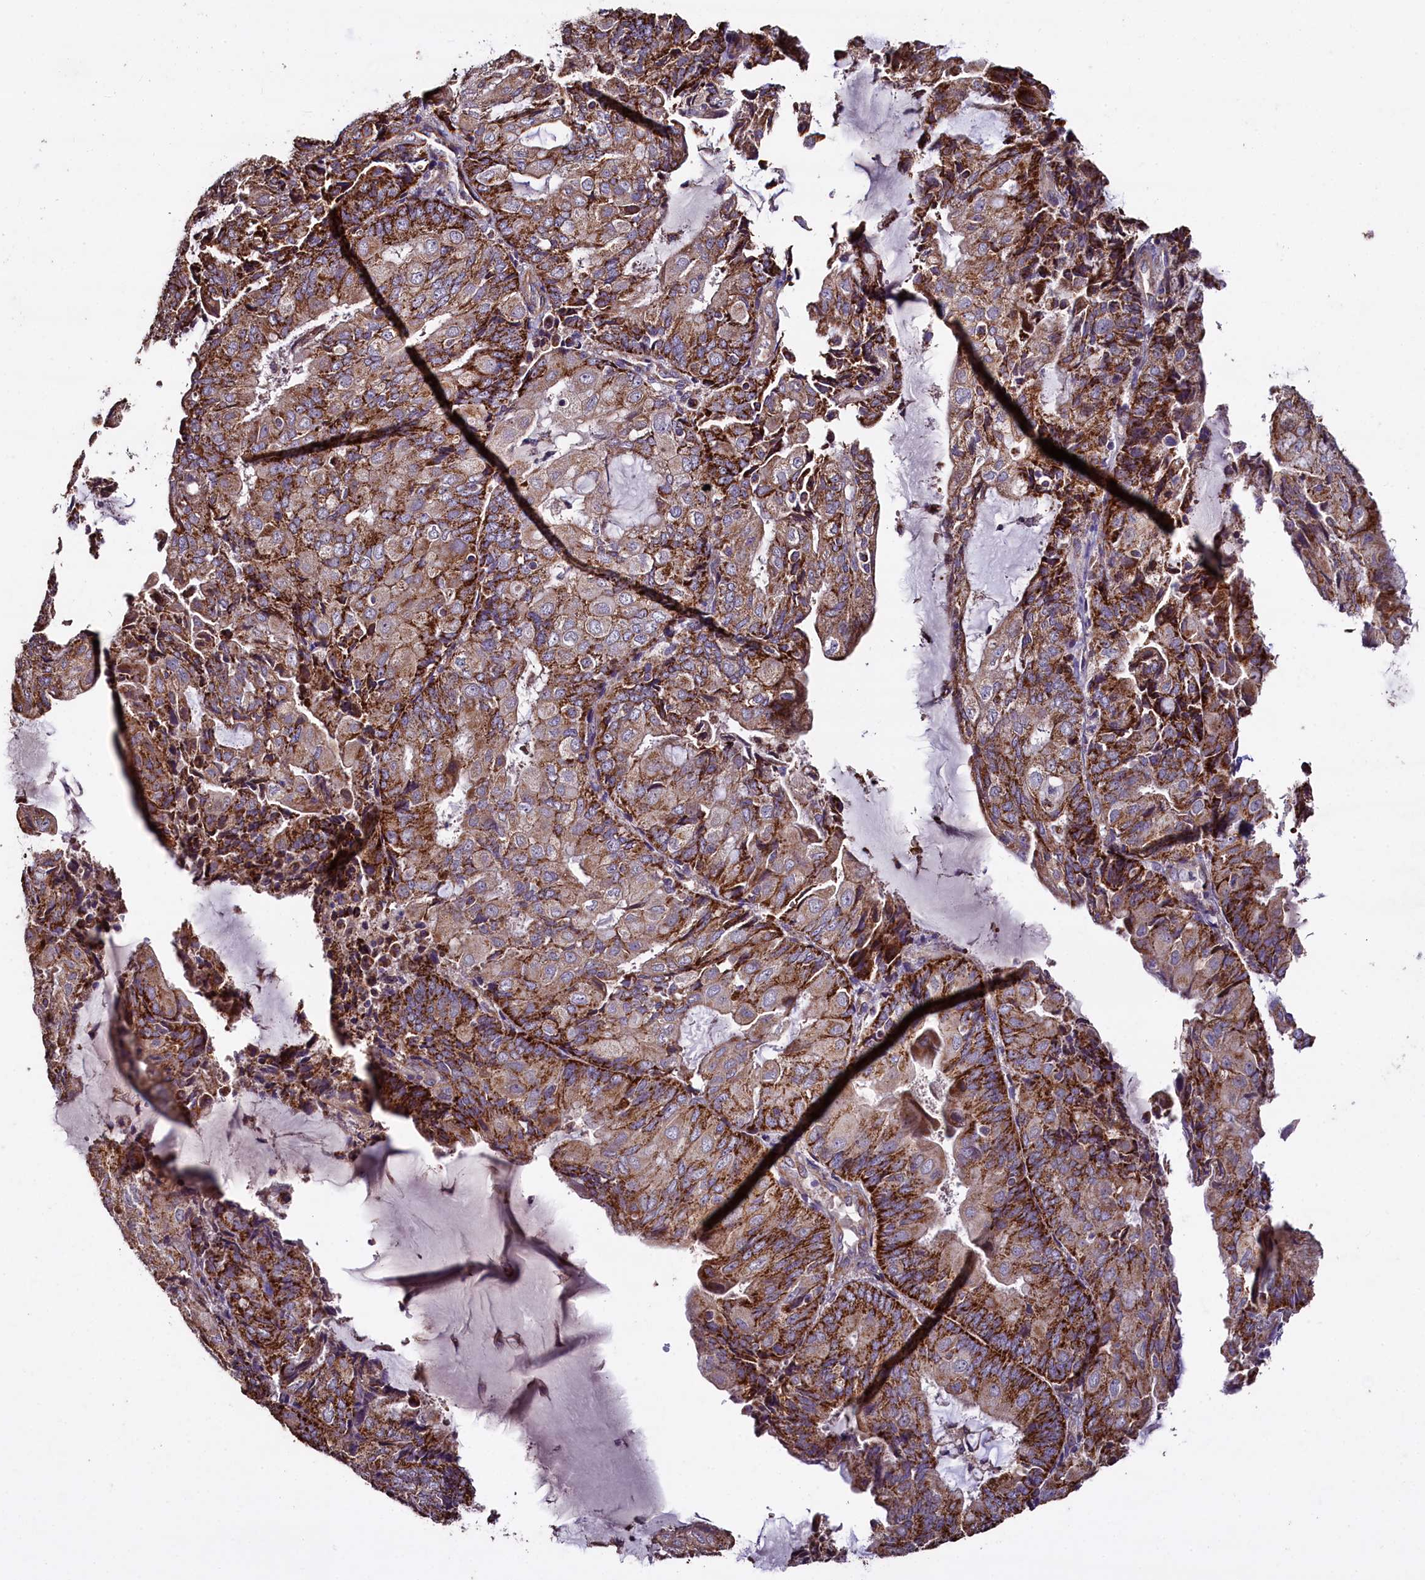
{"staining": {"intensity": "strong", "quantity": "25%-75%", "location": "cytoplasmic/membranous"}, "tissue": "endometrial cancer", "cell_type": "Tumor cells", "image_type": "cancer", "snomed": [{"axis": "morphology", "description": "Adenocarcinoma, NOS"}, {"axis": "topography", "description": "Endometrium"}], "caption": "Endometrial cancer (adenocarcinoma) stained for a protein (brown) demonstrates strong cytoplasmic/membranous positive positivity in about 25%-75% of tumor cells.", "gene": "COQ9", "patient": {"sex": "female", "age": 81}}